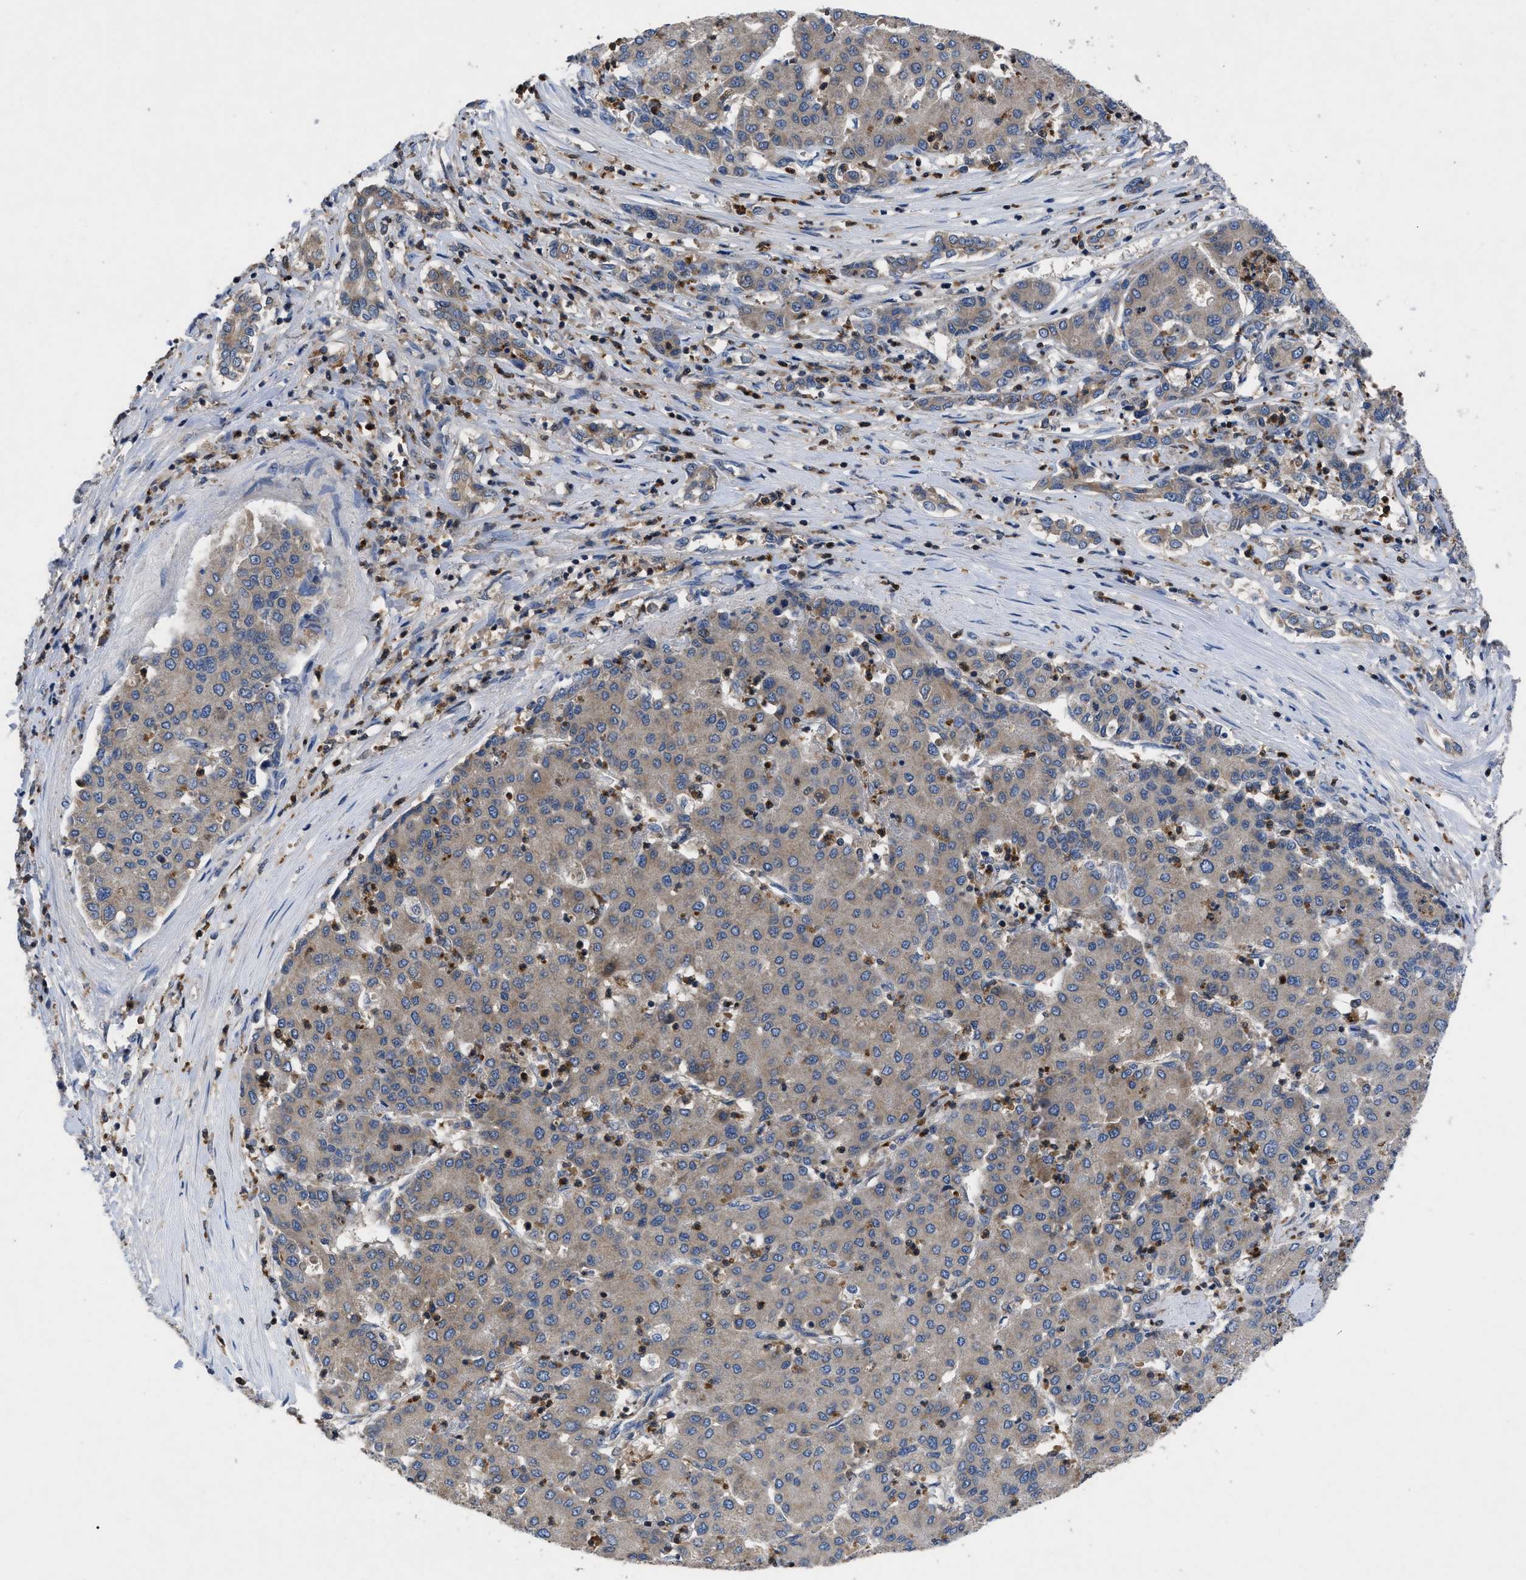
{"staining": {"intensity": "weak", "quantity": ">75%", "location": "cytoplasmic/membranous"}, "tissue": "liver cancer", "cell_type": "Tumor cells", "image_type": "cancer", "snomed": [{"axis": "morphology", "description": "Carcinoma, Hepatocellular, NOS"}, {"axis": "topography", "description": "Liver"}], "caption": "Brown immunohistochemical staining in liver cancer (hepatocellular carcinoma) demonstrates weak cytoplasmic/membranous staining in approximately >75% of tumor cells.", "gene": "YBEY", "patient": {"sex": "male", "age": 65}}